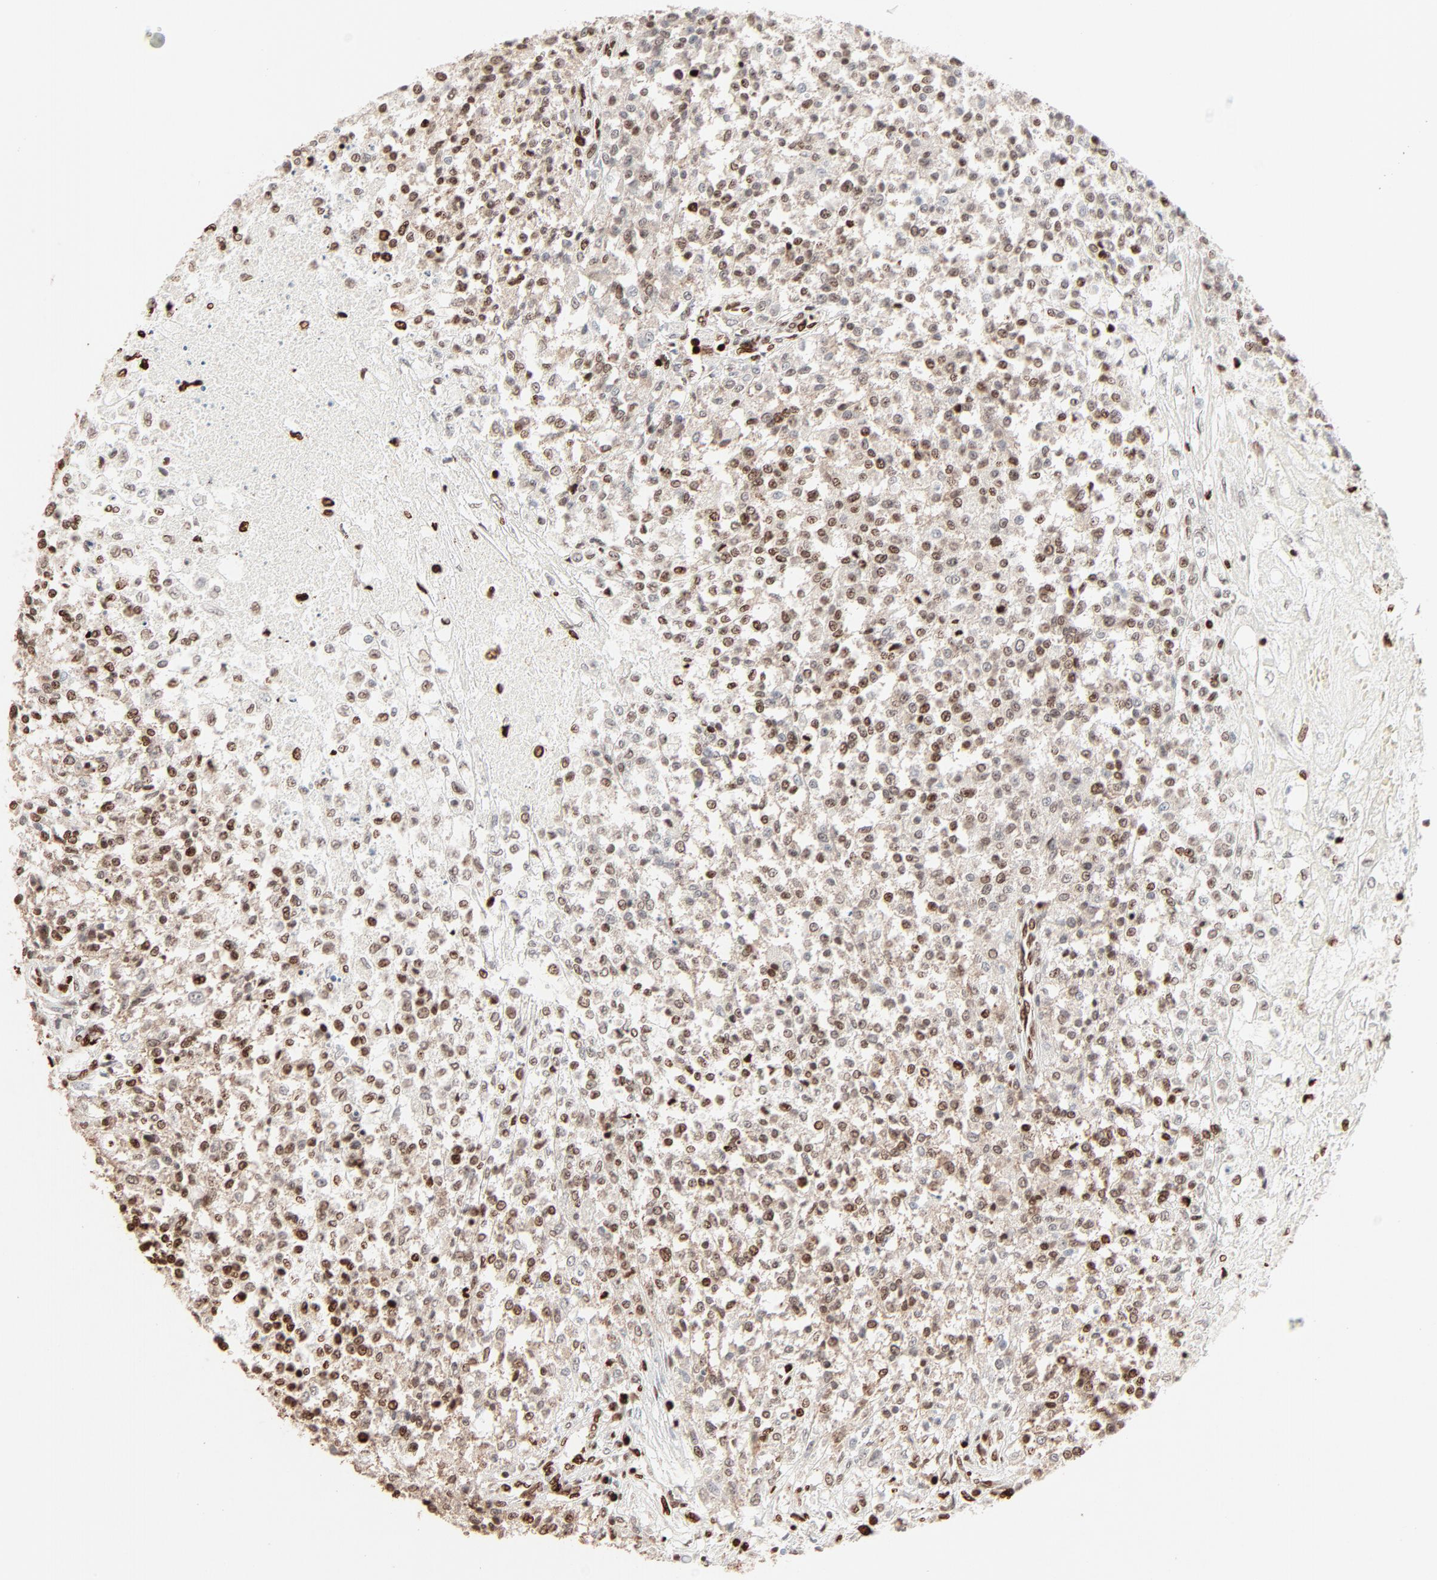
{"staining": {"intensity": "moderate", "quantity": ">75%", "location": "nuclear"}, "tissue": "testis cancer", "cell_type": "Tumor cells", "image_type": "cancer", "snomed": [{"axis": "morphology", "description": "Seminoma, NOS"}, {"axis": "topography", "description": "Testis"}], "caption": "Moderate nuclear protein expression is appreciated in approximately >75% of tumor cells in testis cancer (seminoma).", "gene": "HMGB2", "patient": {"sex": "male", "age": 59}}